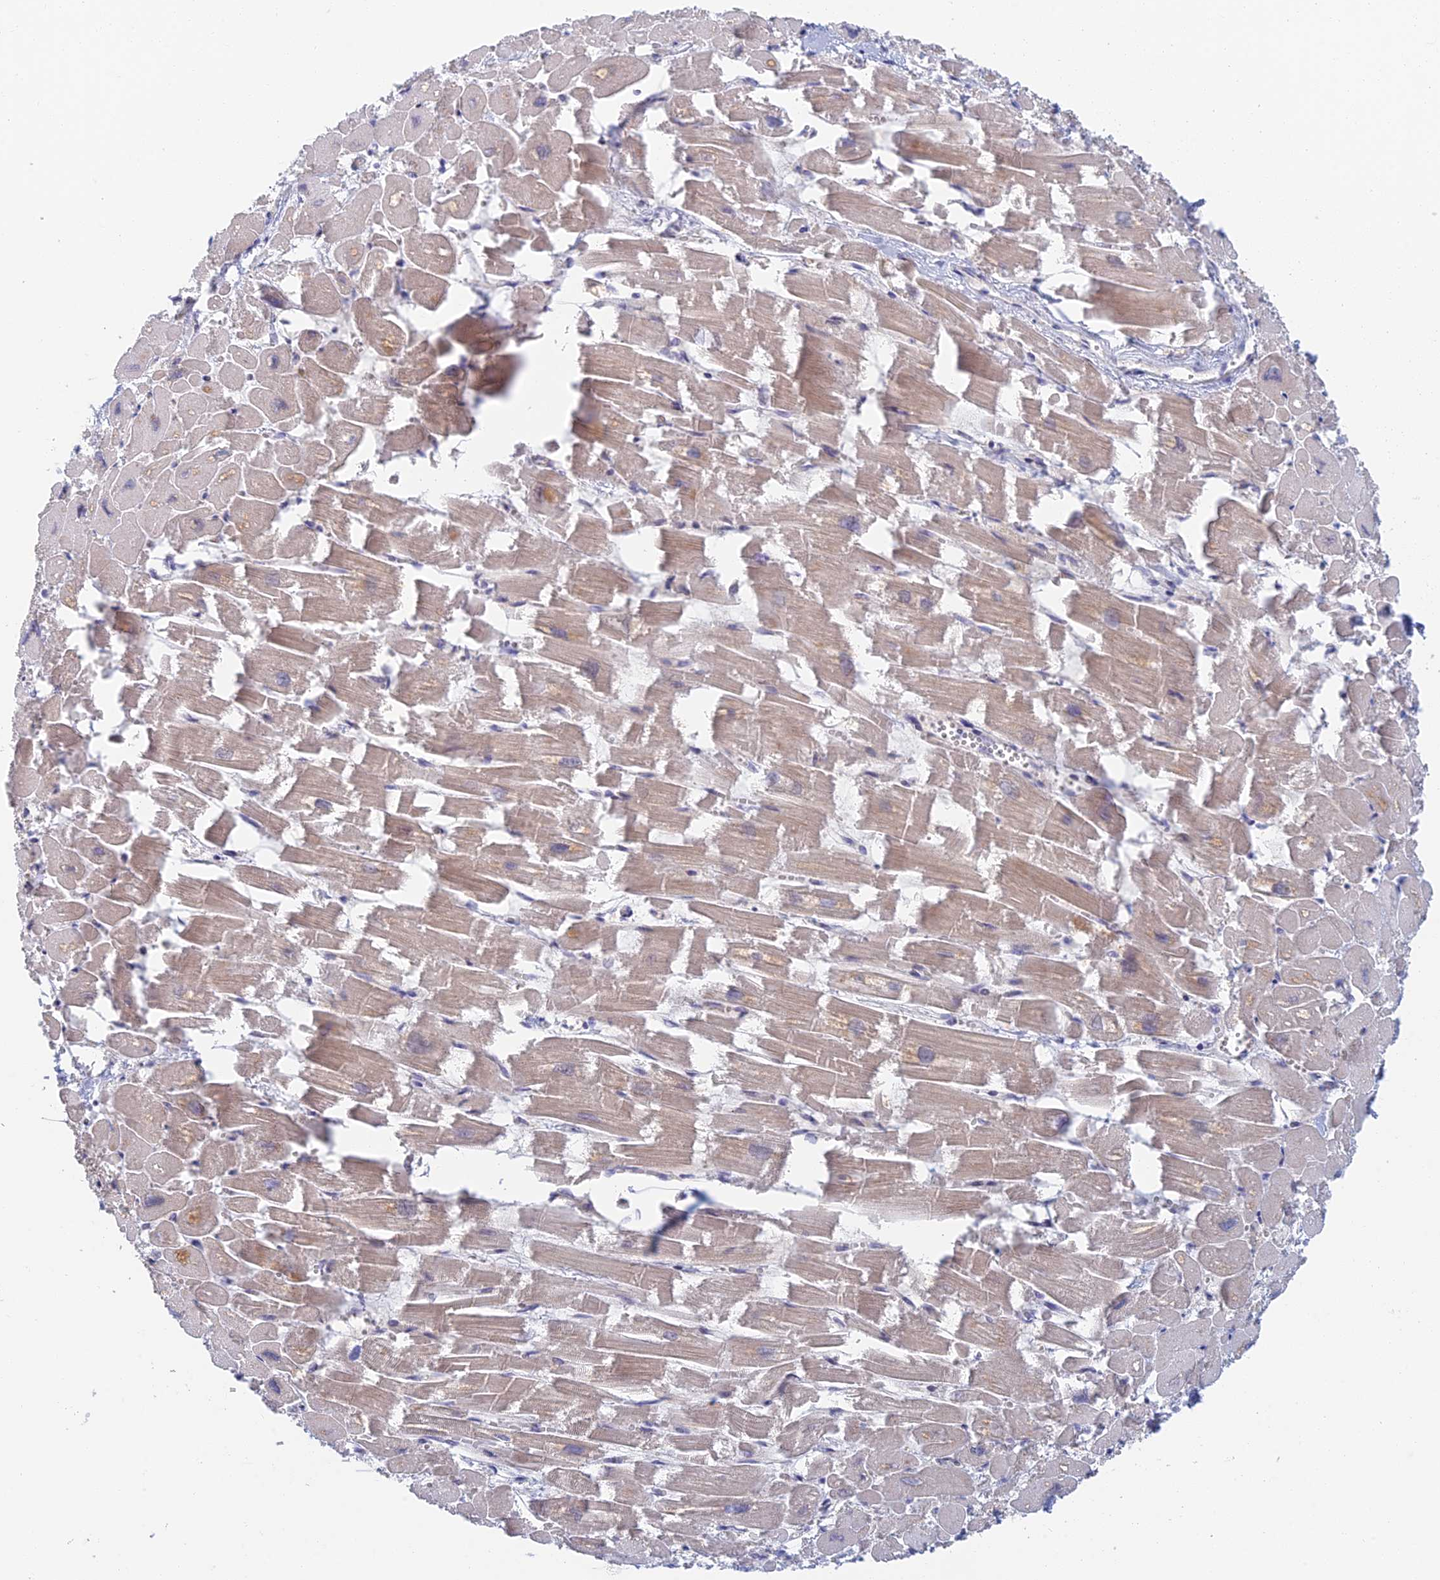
{"staining": {"intensity": "moderate", "quantity": "25%-75%", "location": "cytoplasmic/membranous"}, "tissue": "heart muscle", "cell_type": "Cardiomyocytes", "image_type": "normal", "snomed": [{"axis": "morphology", "description": "Normal tissue, NOS"}, {"axis": "topography", "description": "Heart"}], "caption": "Brown immunohistochemical staining in benign heart muscle shows moderate cytoplasmic/membranous positivity in about 25%-75% of cardiomyocytes.", "gene": "ZUP1", "patient": {"sex": "male", "age": 54}}